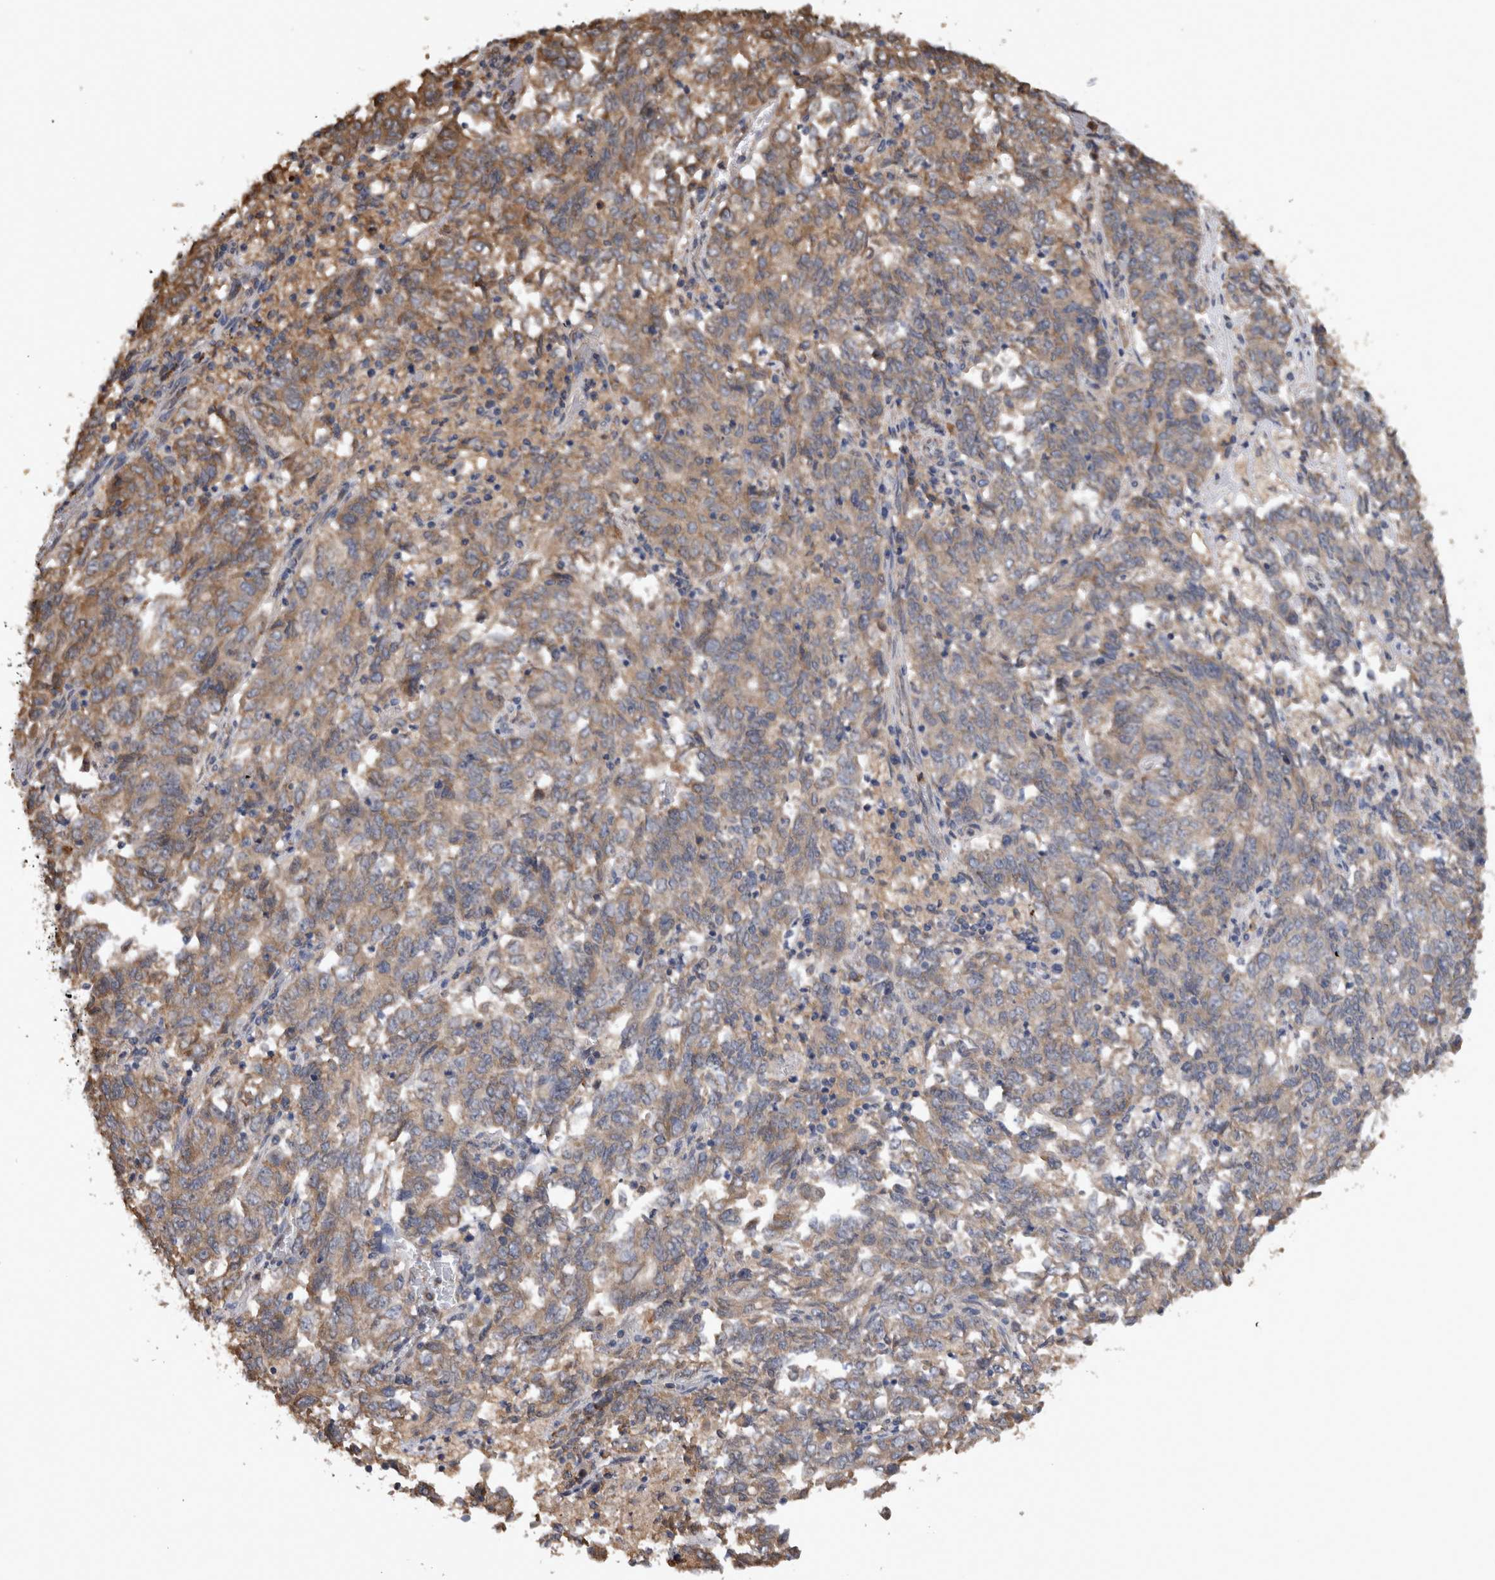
{"staining": {"intensity": "moderate", "quantity": "<25%", "location": "cytoplasmic/membranous"}, "tissue": "endometrial cancer", "cell_type": "Tumor cells", "image_type": "cancer", "snomed": [{"axis": "morphology", "description": "Adenocarcinoma, NOS"}, {"axis": "topography", "description": "Endometrium"}], "caption": "Immunohistochemistry (IHC) micrograph of neoplastic tissue: human endometrial cancer stained using immunohistochemistry (IHC) reveals low levels of moderate protein expression localized specifically in the cytoplasmic/membranous of tumor cells, appearing as a cytoplasmic/membranous brown color.", "gene": "TMED7", "patient": {"sex": "female", "age": 80}}